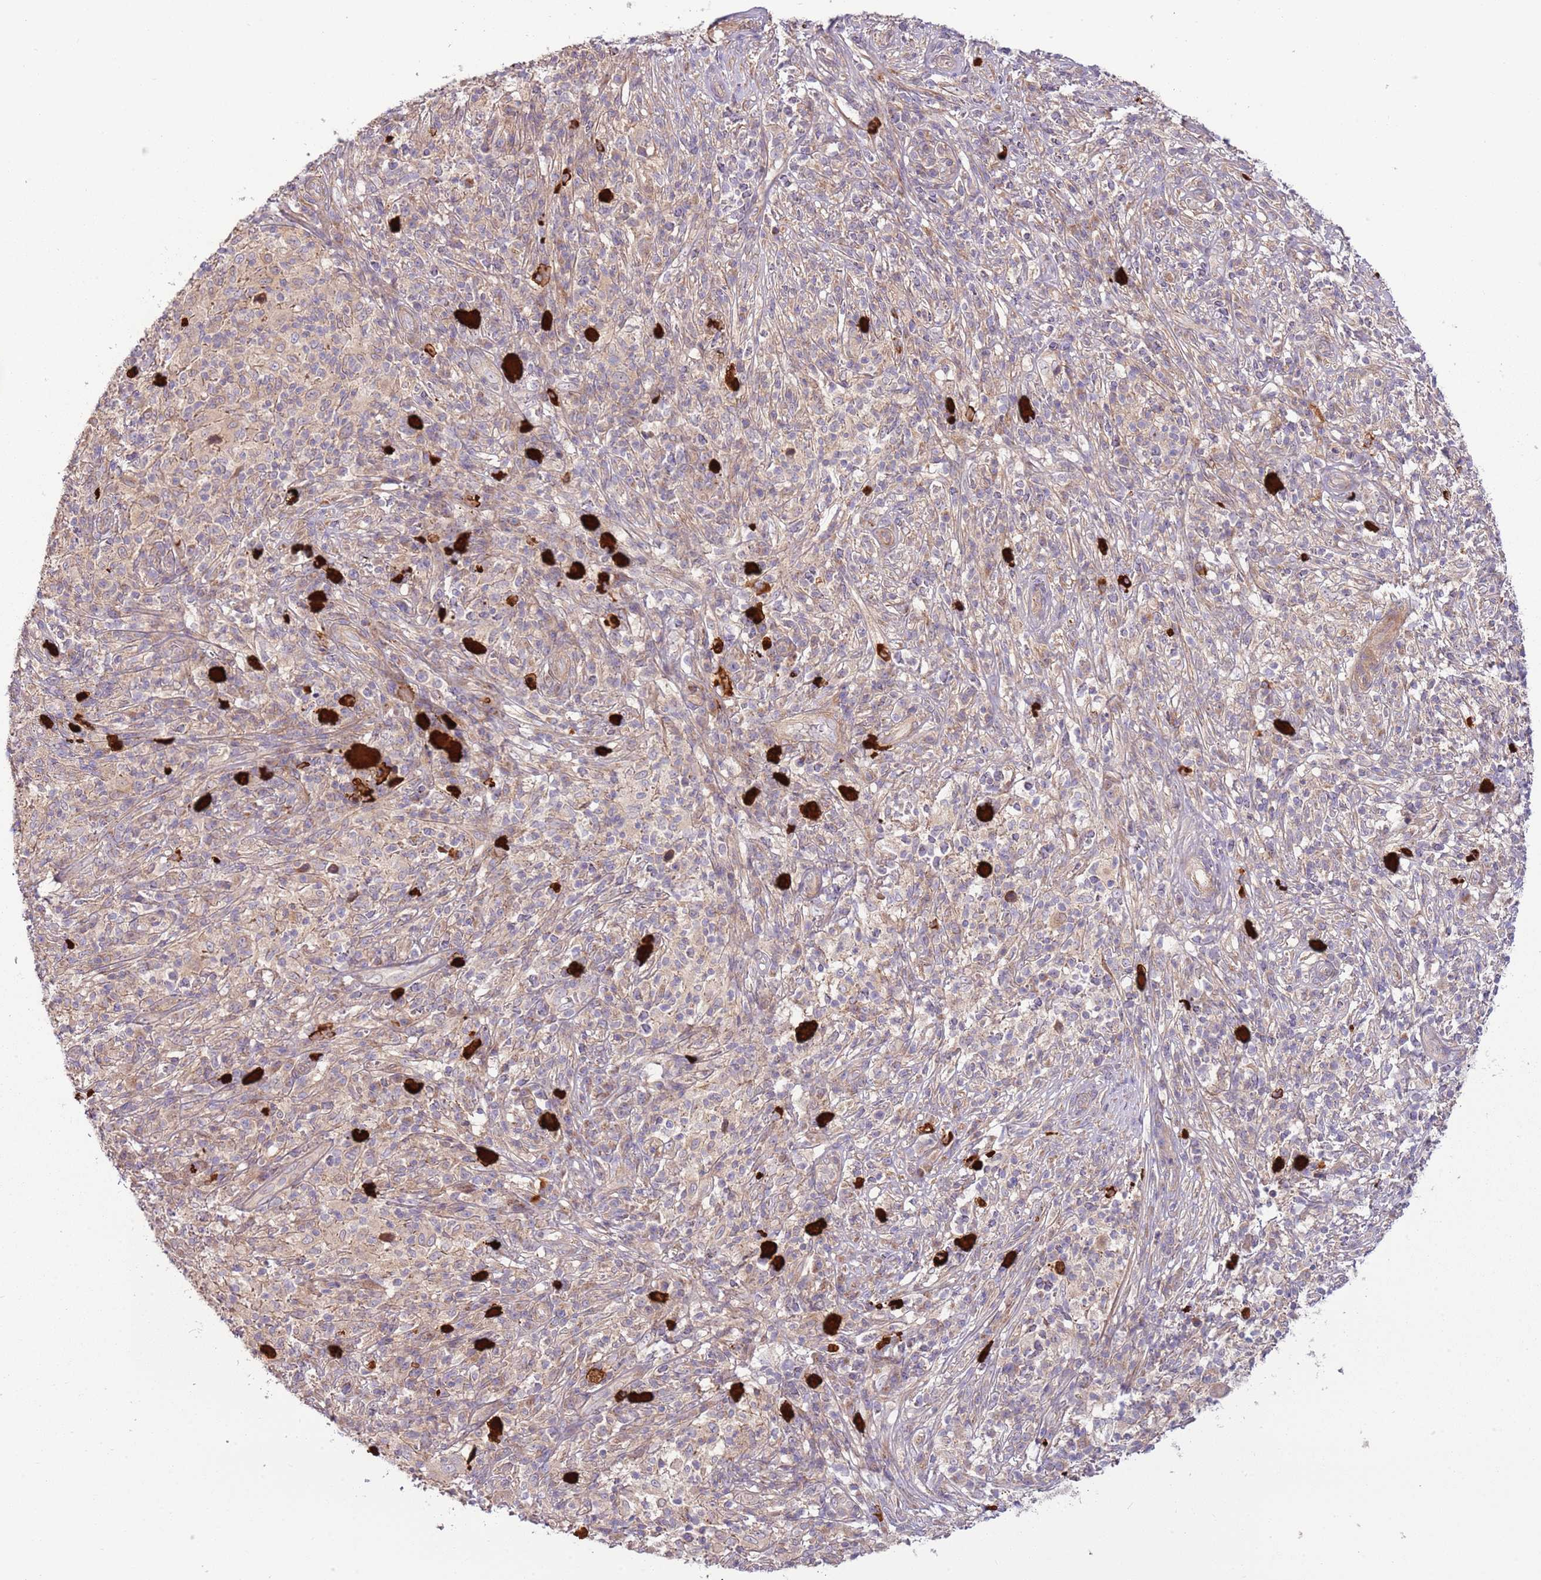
{"staining": {"intensity": "weak", "quantity": "<25%", "location": "cytoplasmic/membranous"}, "tissue": "melanoma", "cell_type": "Tumor cells", "image_type": "cancer", "snomed": [{"axis": "morphology", "description": "Malignant melanoma, NOS"}, {"axis": "topography", "description": "Skin"}], "caption": "An immunohistochemistry (IHC) image of malignant melanoma is shown. There is no staining in tumor cells of malignant melanoma.", "gene": "RNF128", "patient": {"sex": "male", "age": 66}}